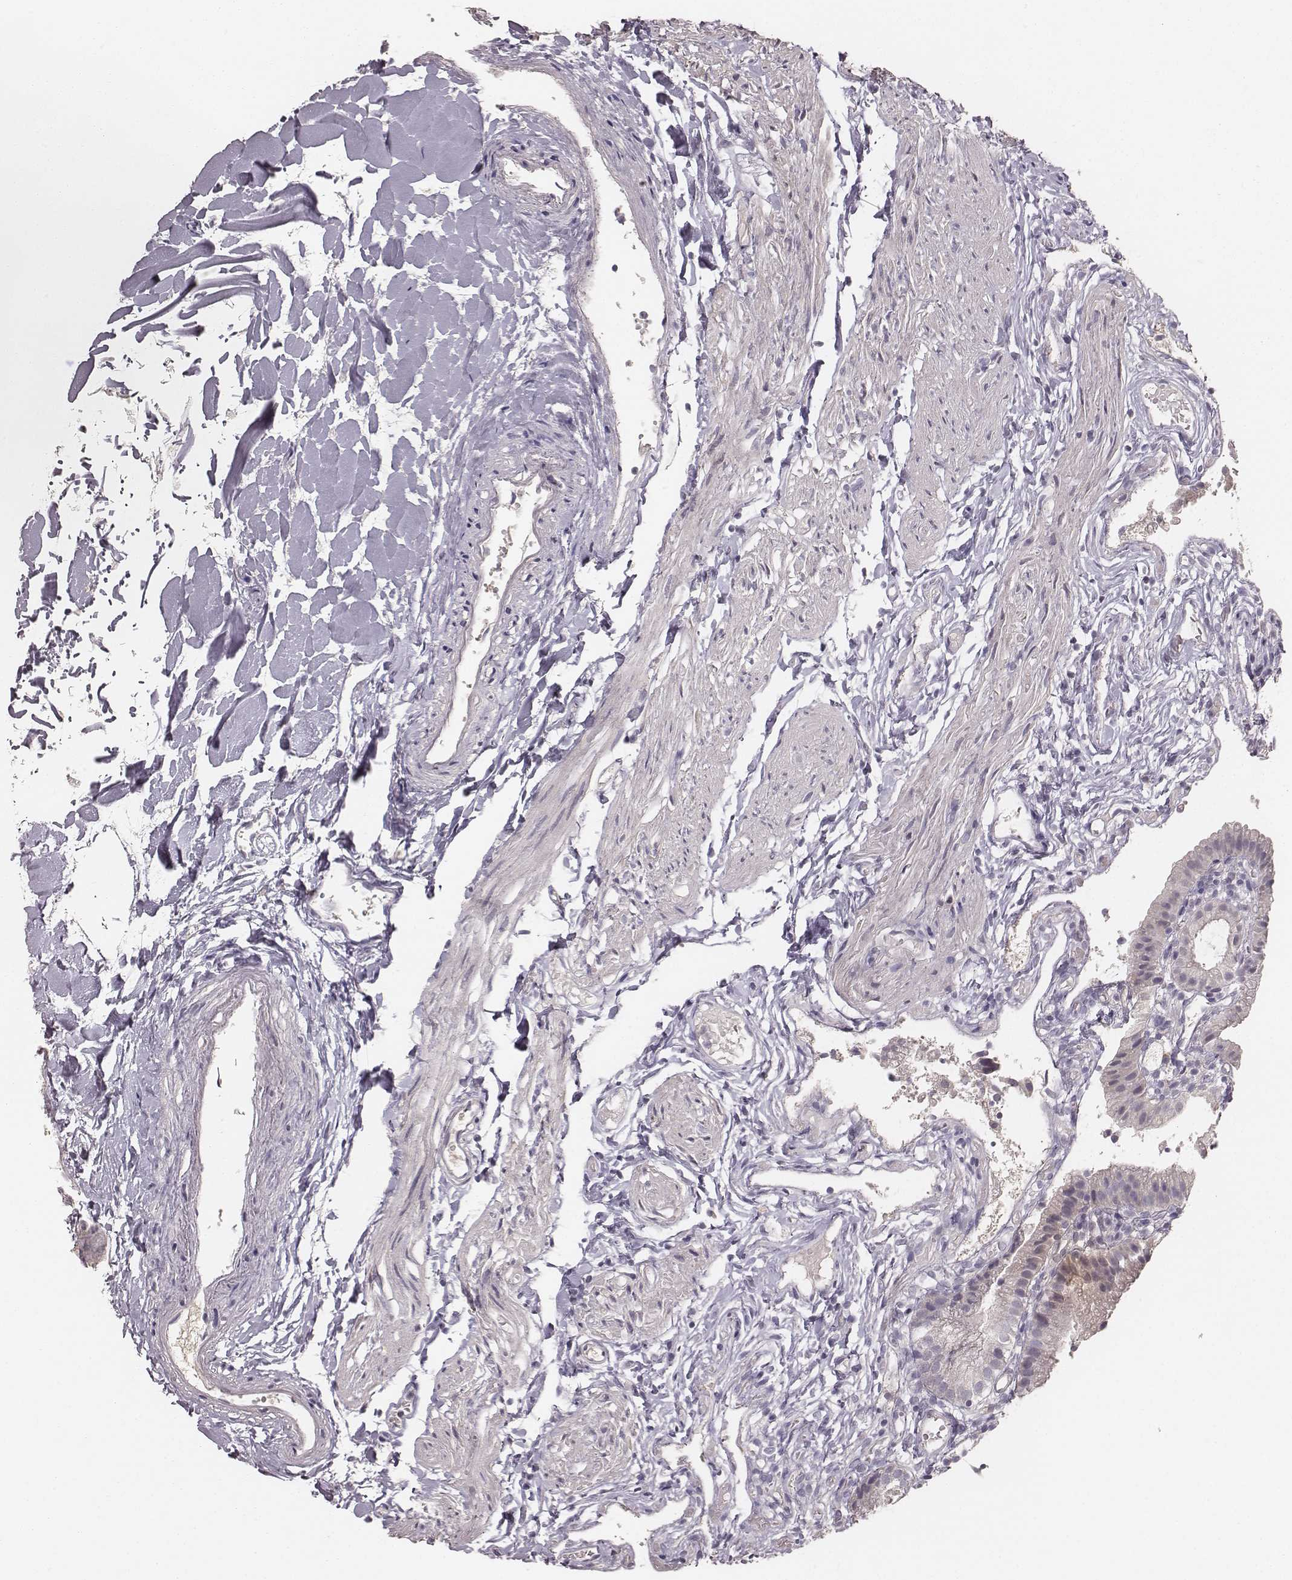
{"staining": {"intensity": "negative", "quantity": "none", "location": "none"}, "tissue": "gallbladder", "cell_type": "Glandular cells", "image_type": "normal", "snomed": [{"axis": "morphology", "description": "Normal tissue, NOS"}, {"axis": "topography", "description": "Gallbladder"}], "caption": "DAB immunohistochemical staining of unremarkable gallbladder shows no significant expression in glandular cells.", "gene": "LY6K", "patient": {"sex": "female", "age": 47}}